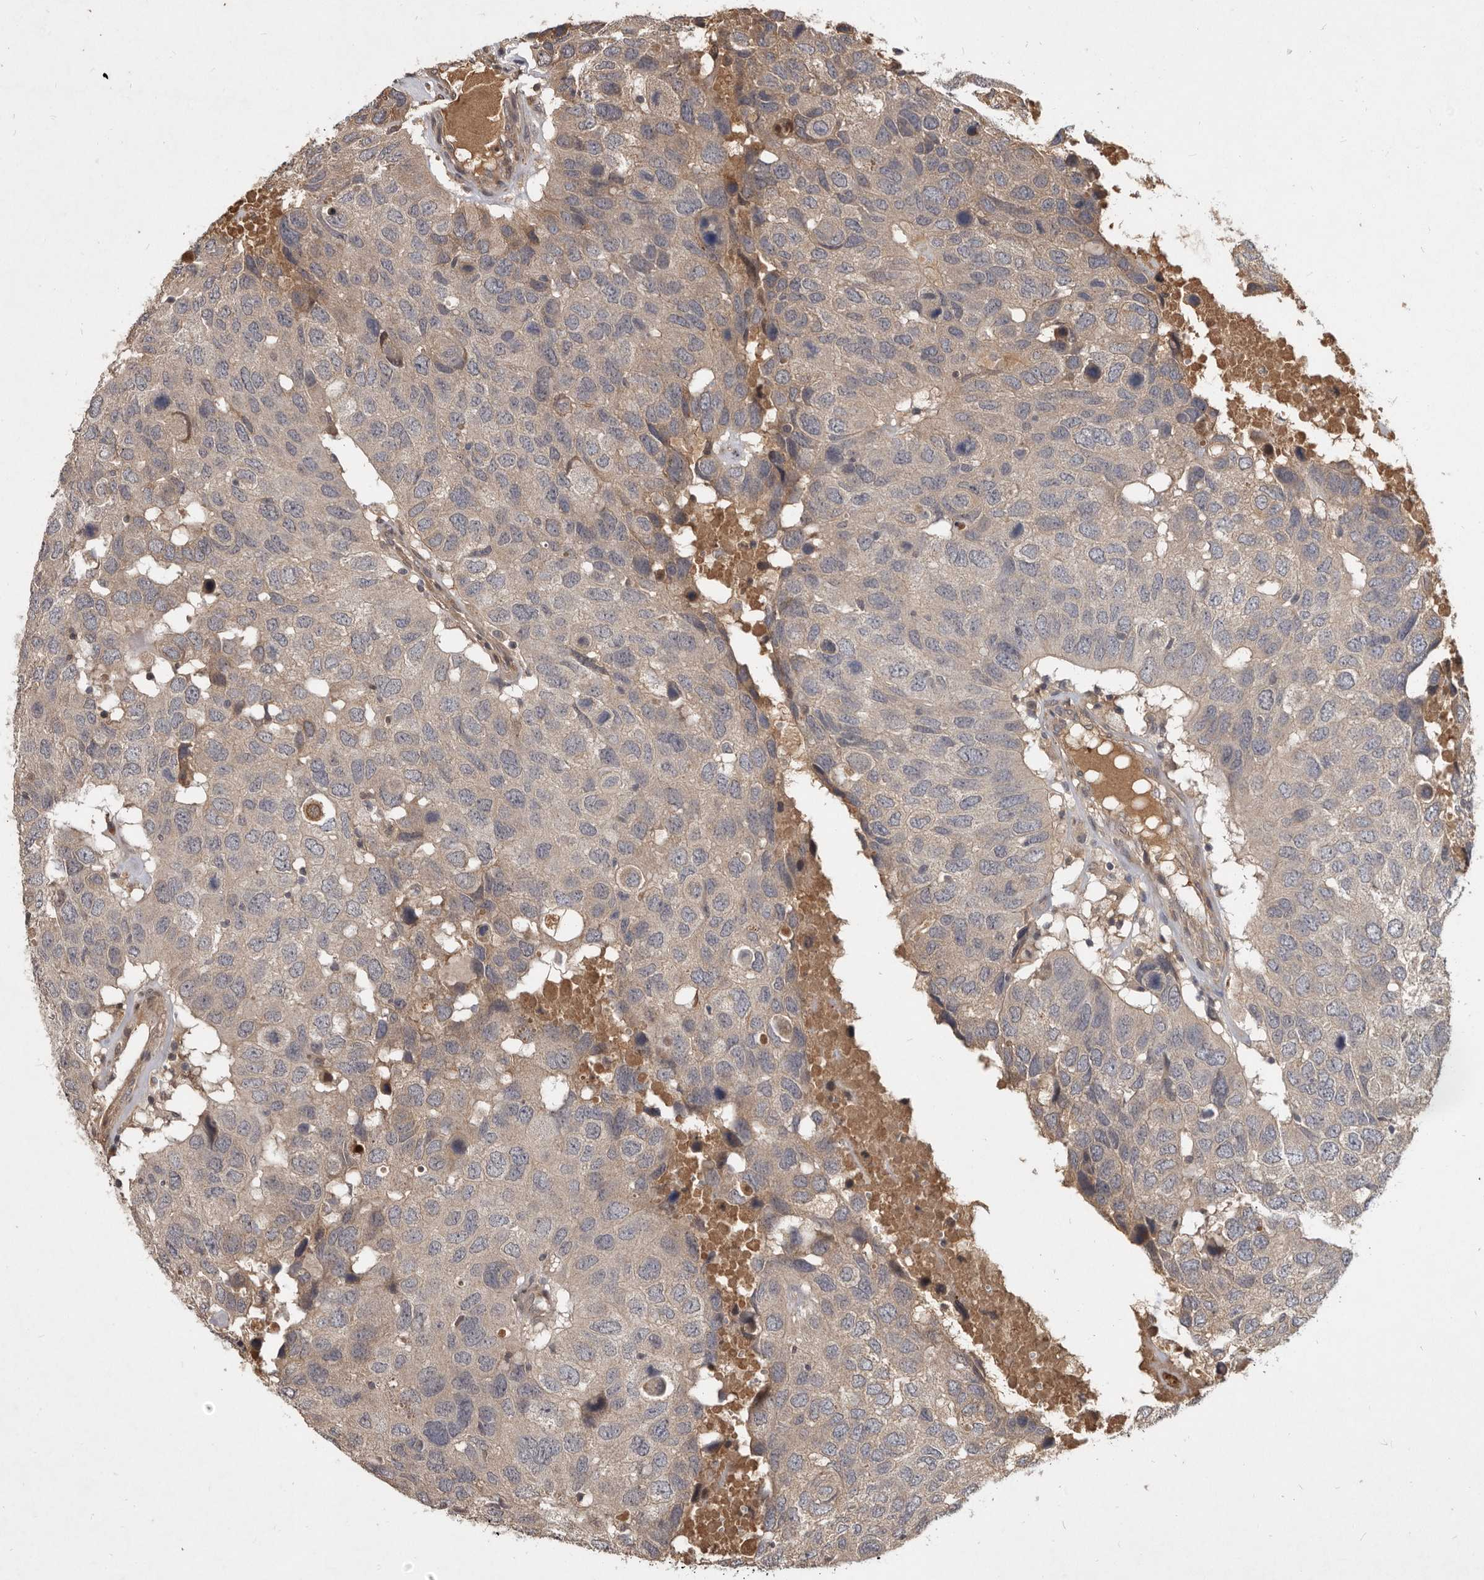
{"staining": {"intensity": "weak", "quantity": "25%-75%", "location": "cytoplasmic/membranous"}, "tissue": "head and neck cancer", "cell_type": "Tumor cells", "image_type": "cancer", "snomed": [{"axis": "morphology", "description": "Squamous cell carcinoma, NOS"}, {"axis": "topography", "description": "Head-Neck"}], "caption": "DAB (3,3'-diaminobenzidine) immunohistochemical staining of head and neck cancer (squamous cell carcinoma) reveals weak cytoplasmic/membranous protein staining in about 25%-75% of tumor cells.", "gene": "DNAJC28", "patient": {"sex": "male", "age": 66}}